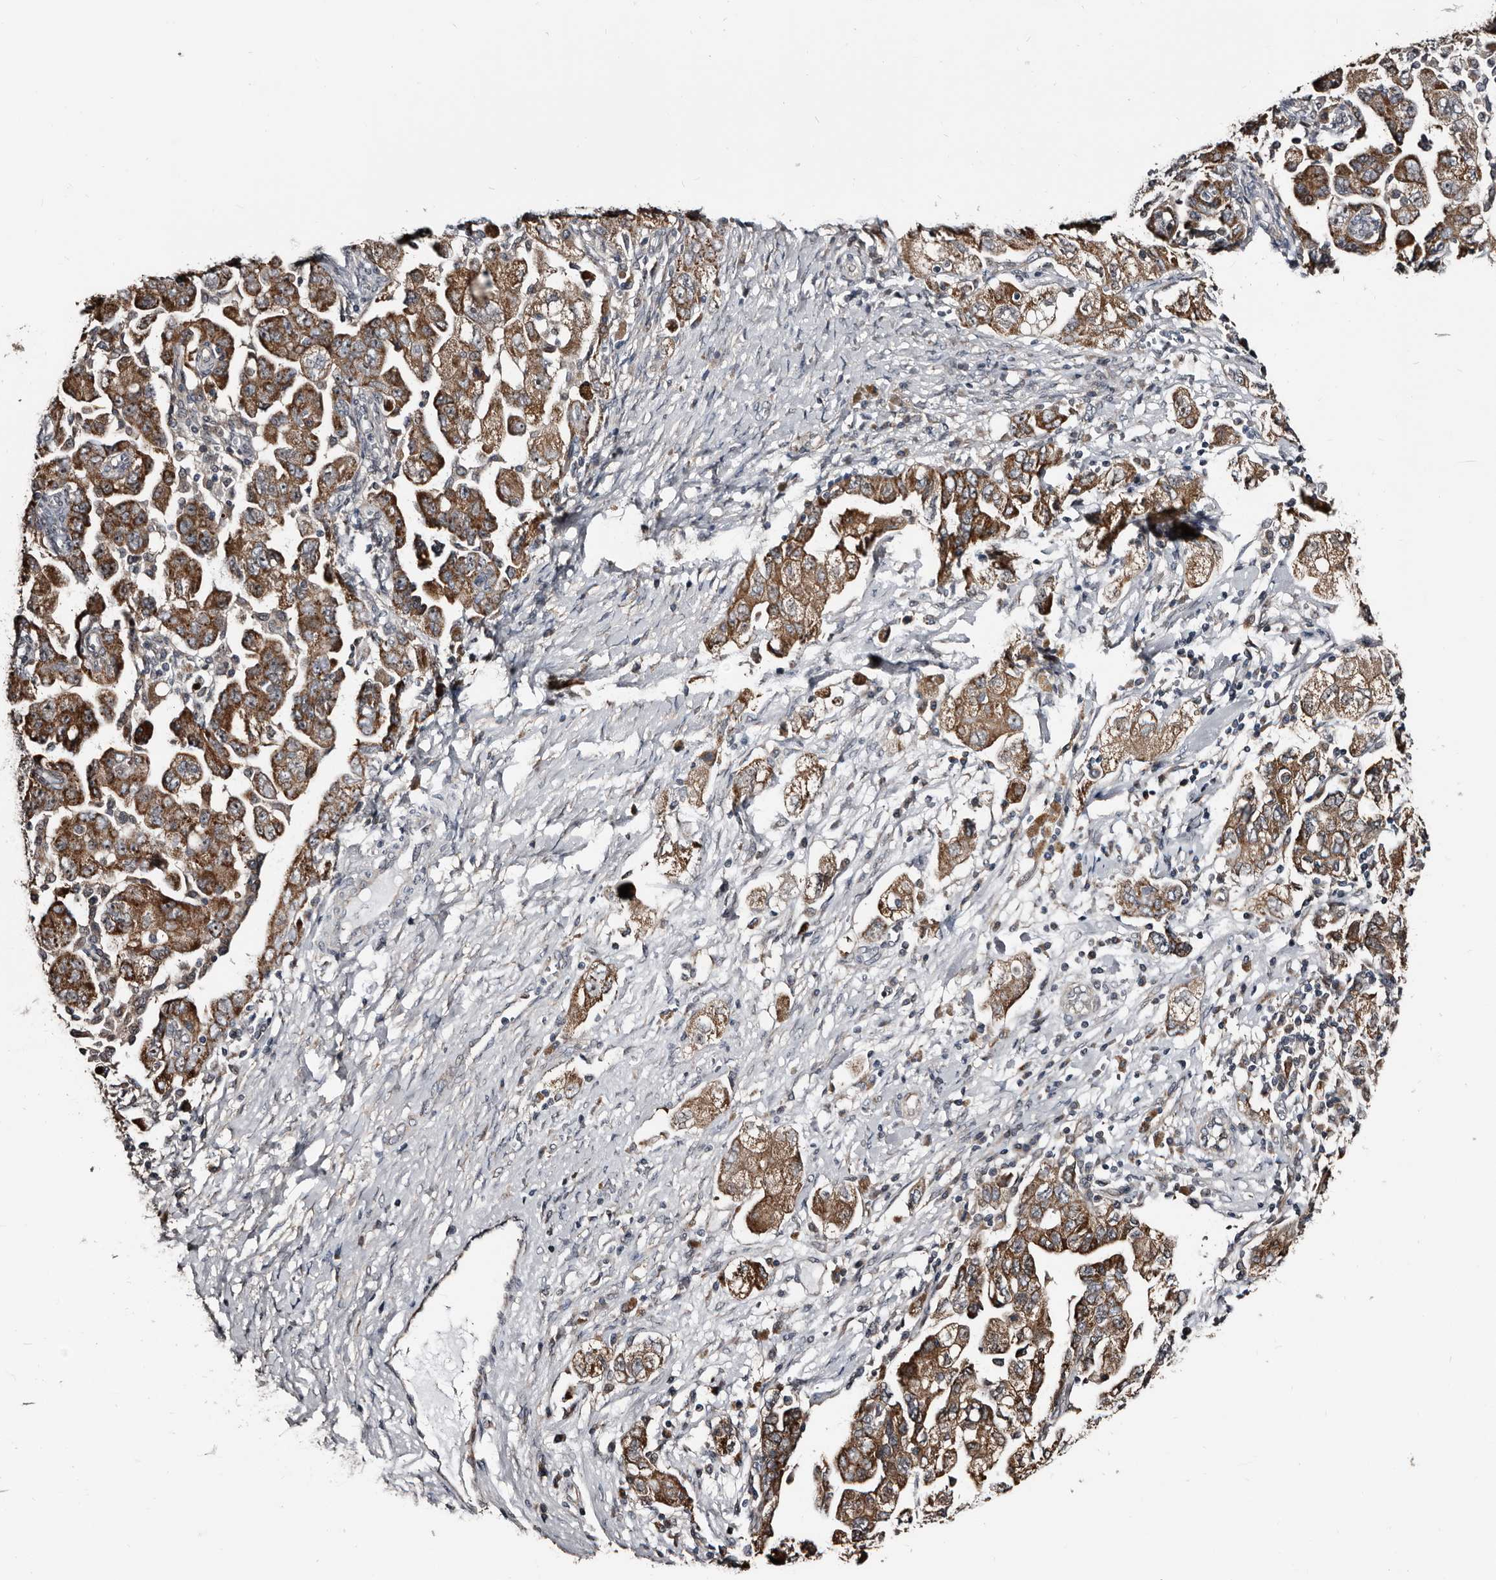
{"staining": {"intensity": "moderate", "quantity": ">75%", "location": "cytoplasmic/membranous"}, "tissue": "ovarian cancer", "cell_type": "Tumor cells", "image_type": "cancer", "snomed": [{"axis": "morphology", "description": "Carcinoma, NOS"}, {"axis": "morphology", "description": "Cystadenocarcinoma, serous, NOS"}, {"axis": "topography", "description": "Ovary"}], "caption": "Carcinoma (ovarian) stained with a brown dye displays moderate cytoplasmic/membranous positive positivity in approximately >75% of tumor cells.", "gene": "DHPS", "patient": {"sex": "female", "age": 69}}